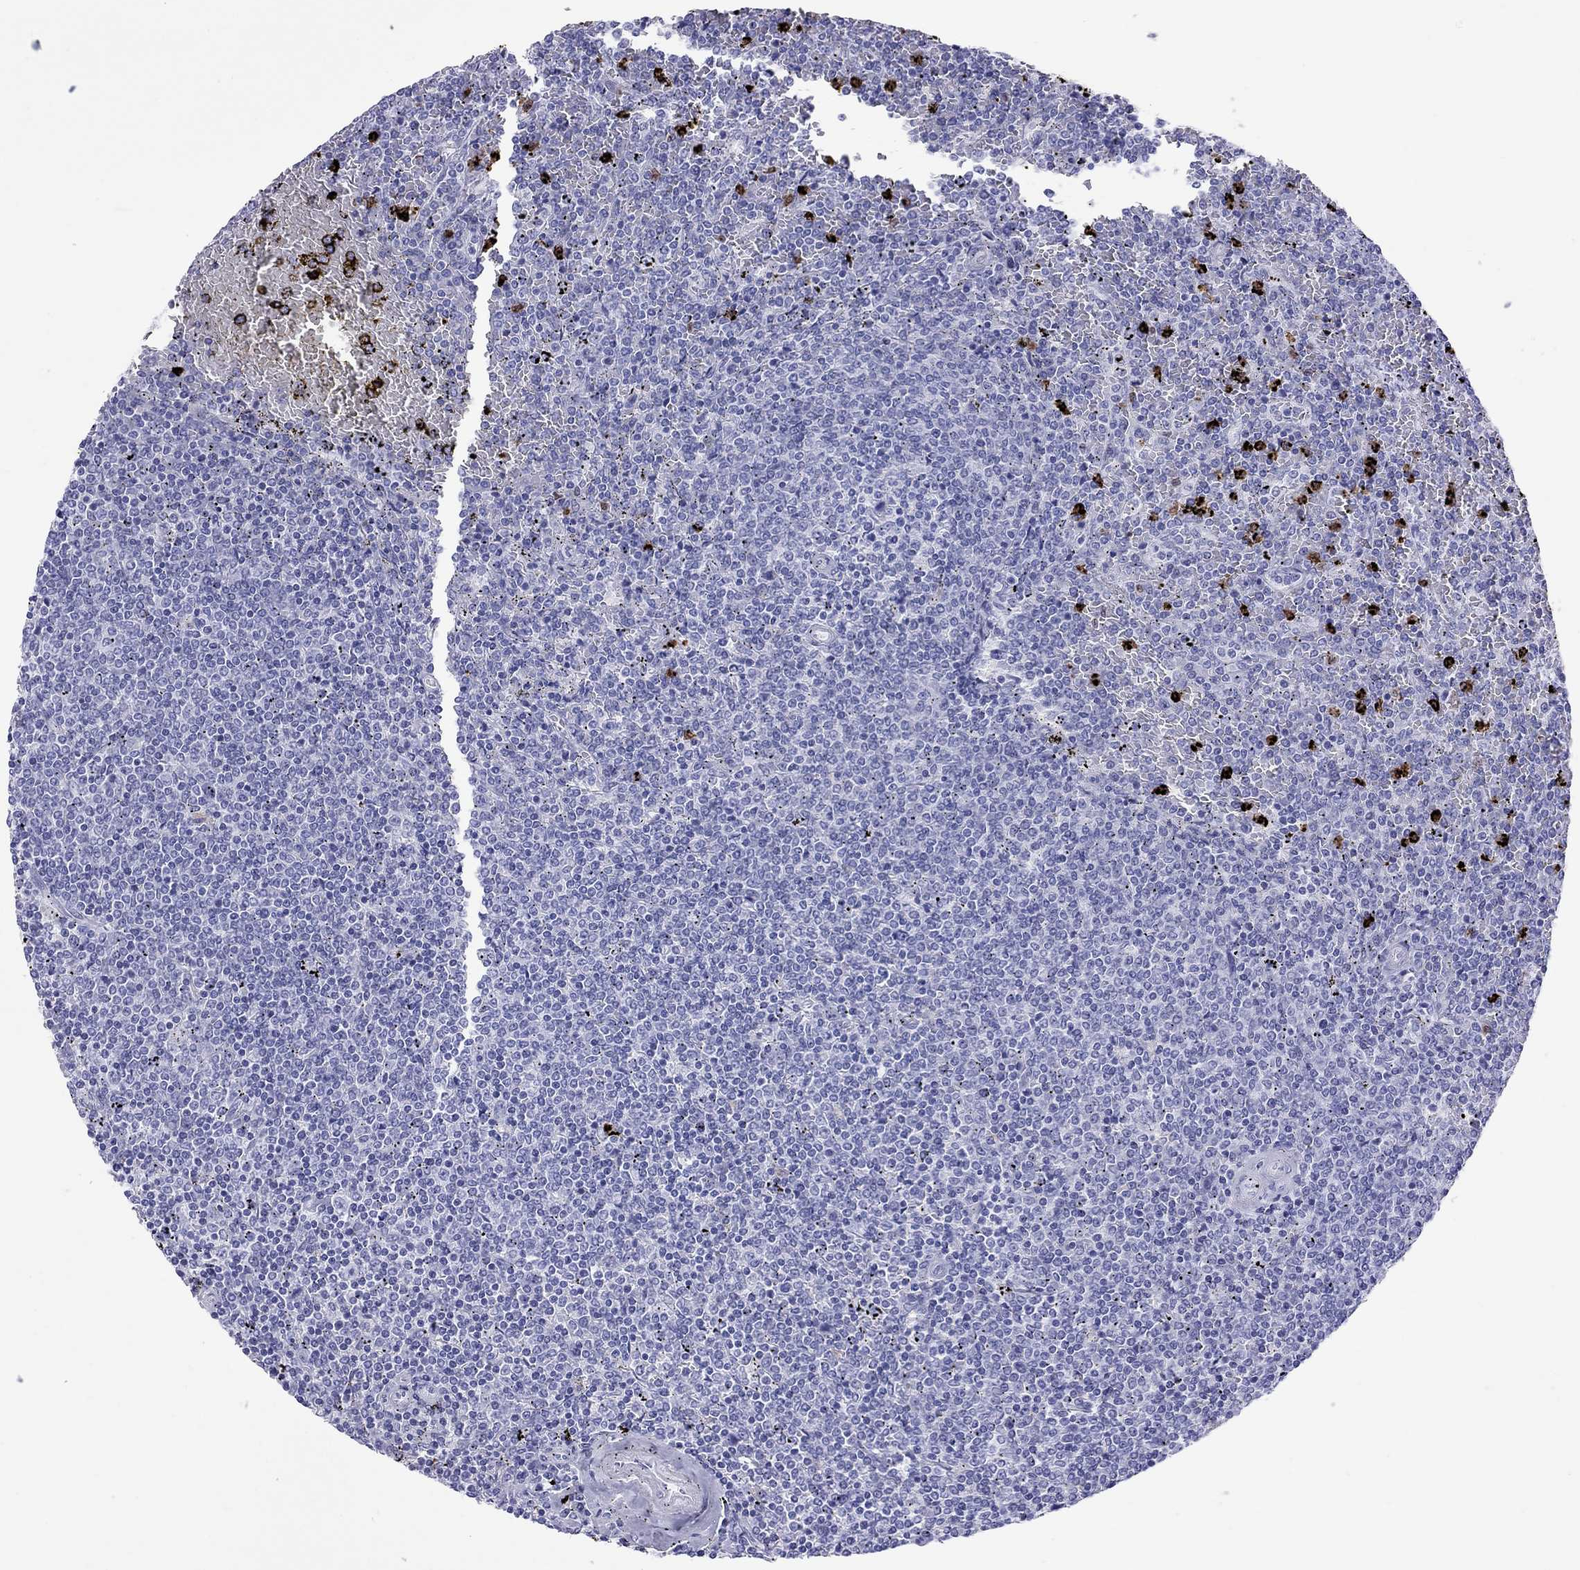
{"staining": {"intensity": "negative", "quantity": "none", "location": "none"}, "tissue": "lymphoma", "cell_type": "Tumor cells", "image_type": "cancer", "snomed": [{"axis": "morphology", "description": "Malignant lymphoma, non-Hodgkin's type, Low grade"}, {"axis": "topography", "description": "Spleen"}], "caption": "Immunohistochemistry (IHC) micrograph of neoplastic tissue: malignant lymphoma, non-Hodgkin's type (low-grade) stained with DAB (3,3'-diaminobenzidine) displays no significant protein staining in tumor cells.", "gene": "SLAMF1", "patient": {"sex": "female", "age": 77}}